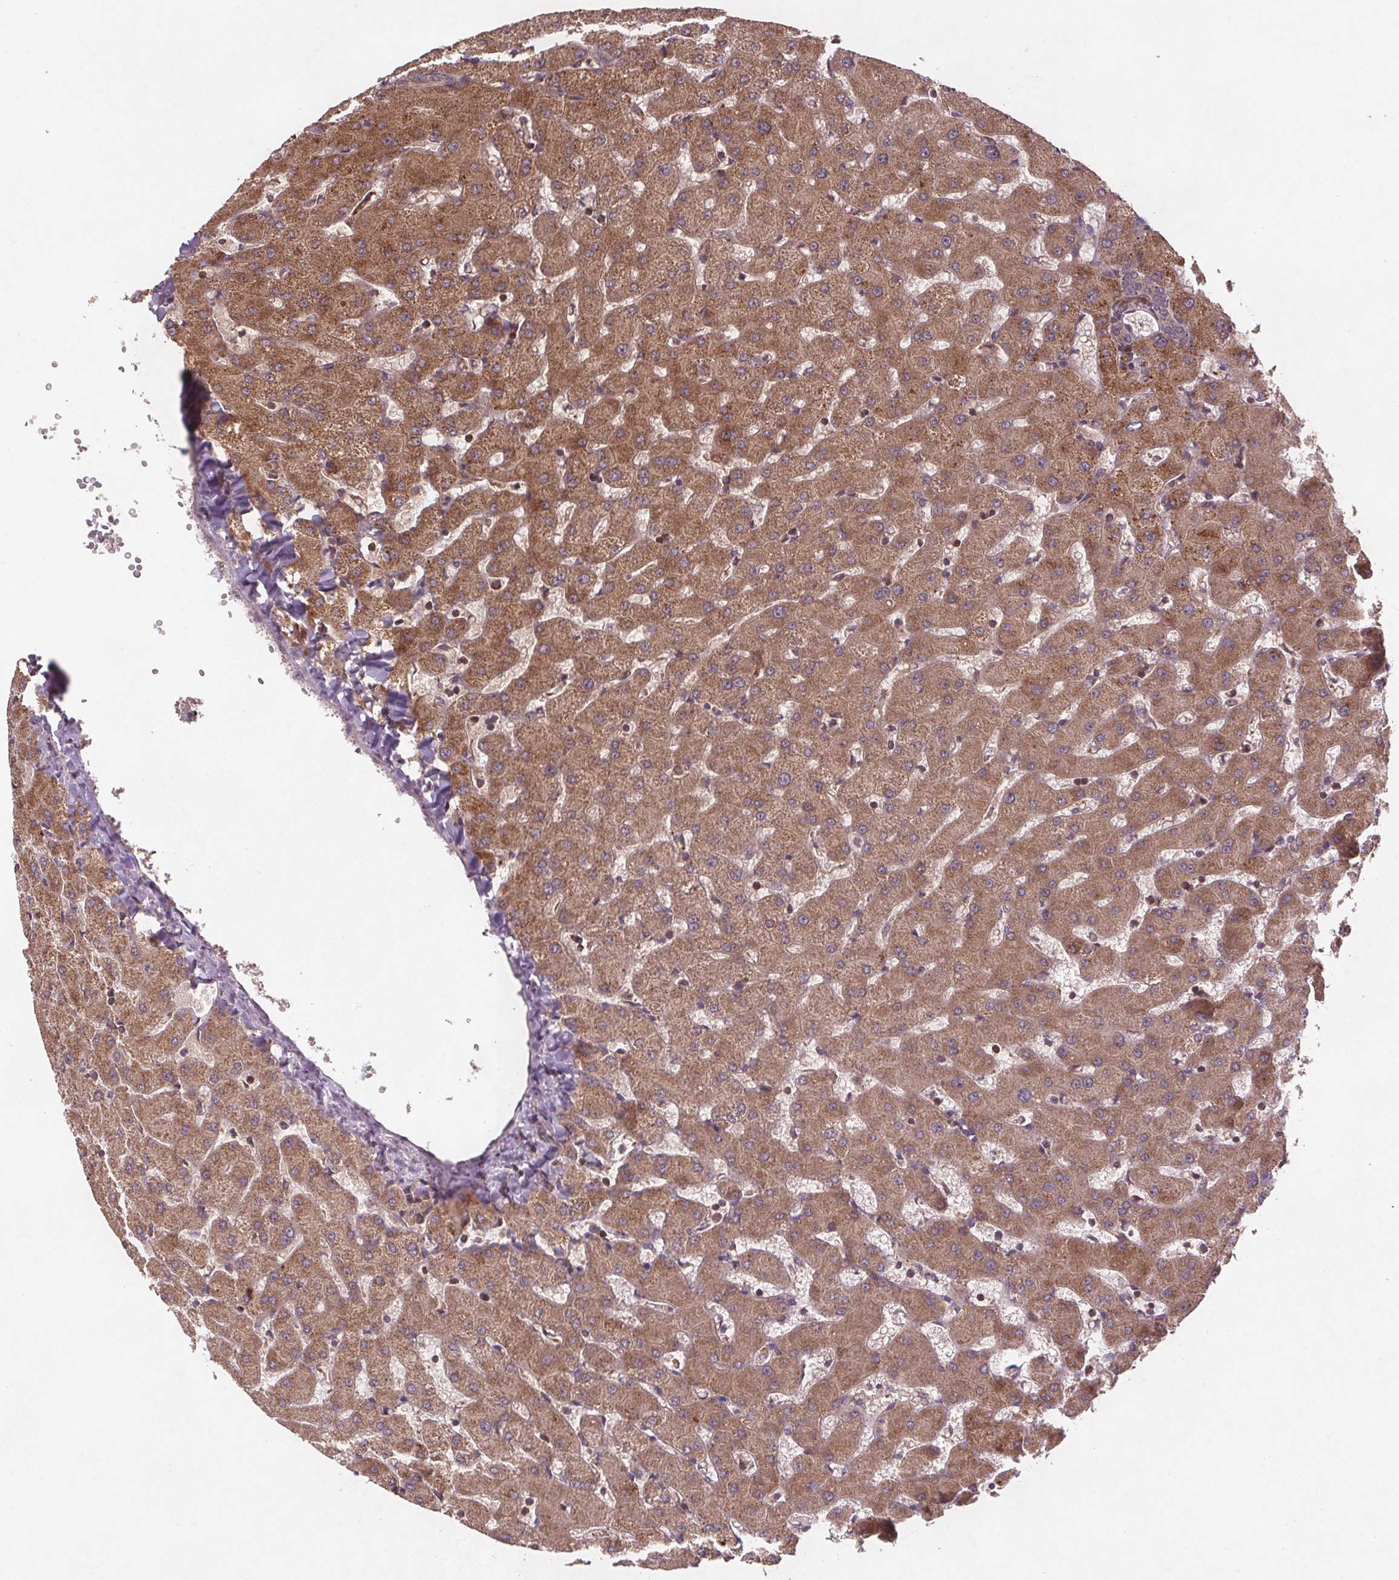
{"staining": {"intensity": "weak", "quantity": "25%-75%", "location": "cytoplasmic/membranous"}, "tissue": "liver", "cell_type": "Cholangiocytes", "image_type": "normal", "snomed": [{"axis": "morphology", "description": "Normal tissue, NOS"}, {"axis": "topography", "description": "Liver"}], "caption": "Immunohistochemical staining of benign human liver reveals 25%-75% levels of weak cytoplasmic/membranous protein staining in about 25%-75% of cholangiocytes.", "gene": "SEC14L2", "patient": {"sex": "female", "age": 63}}